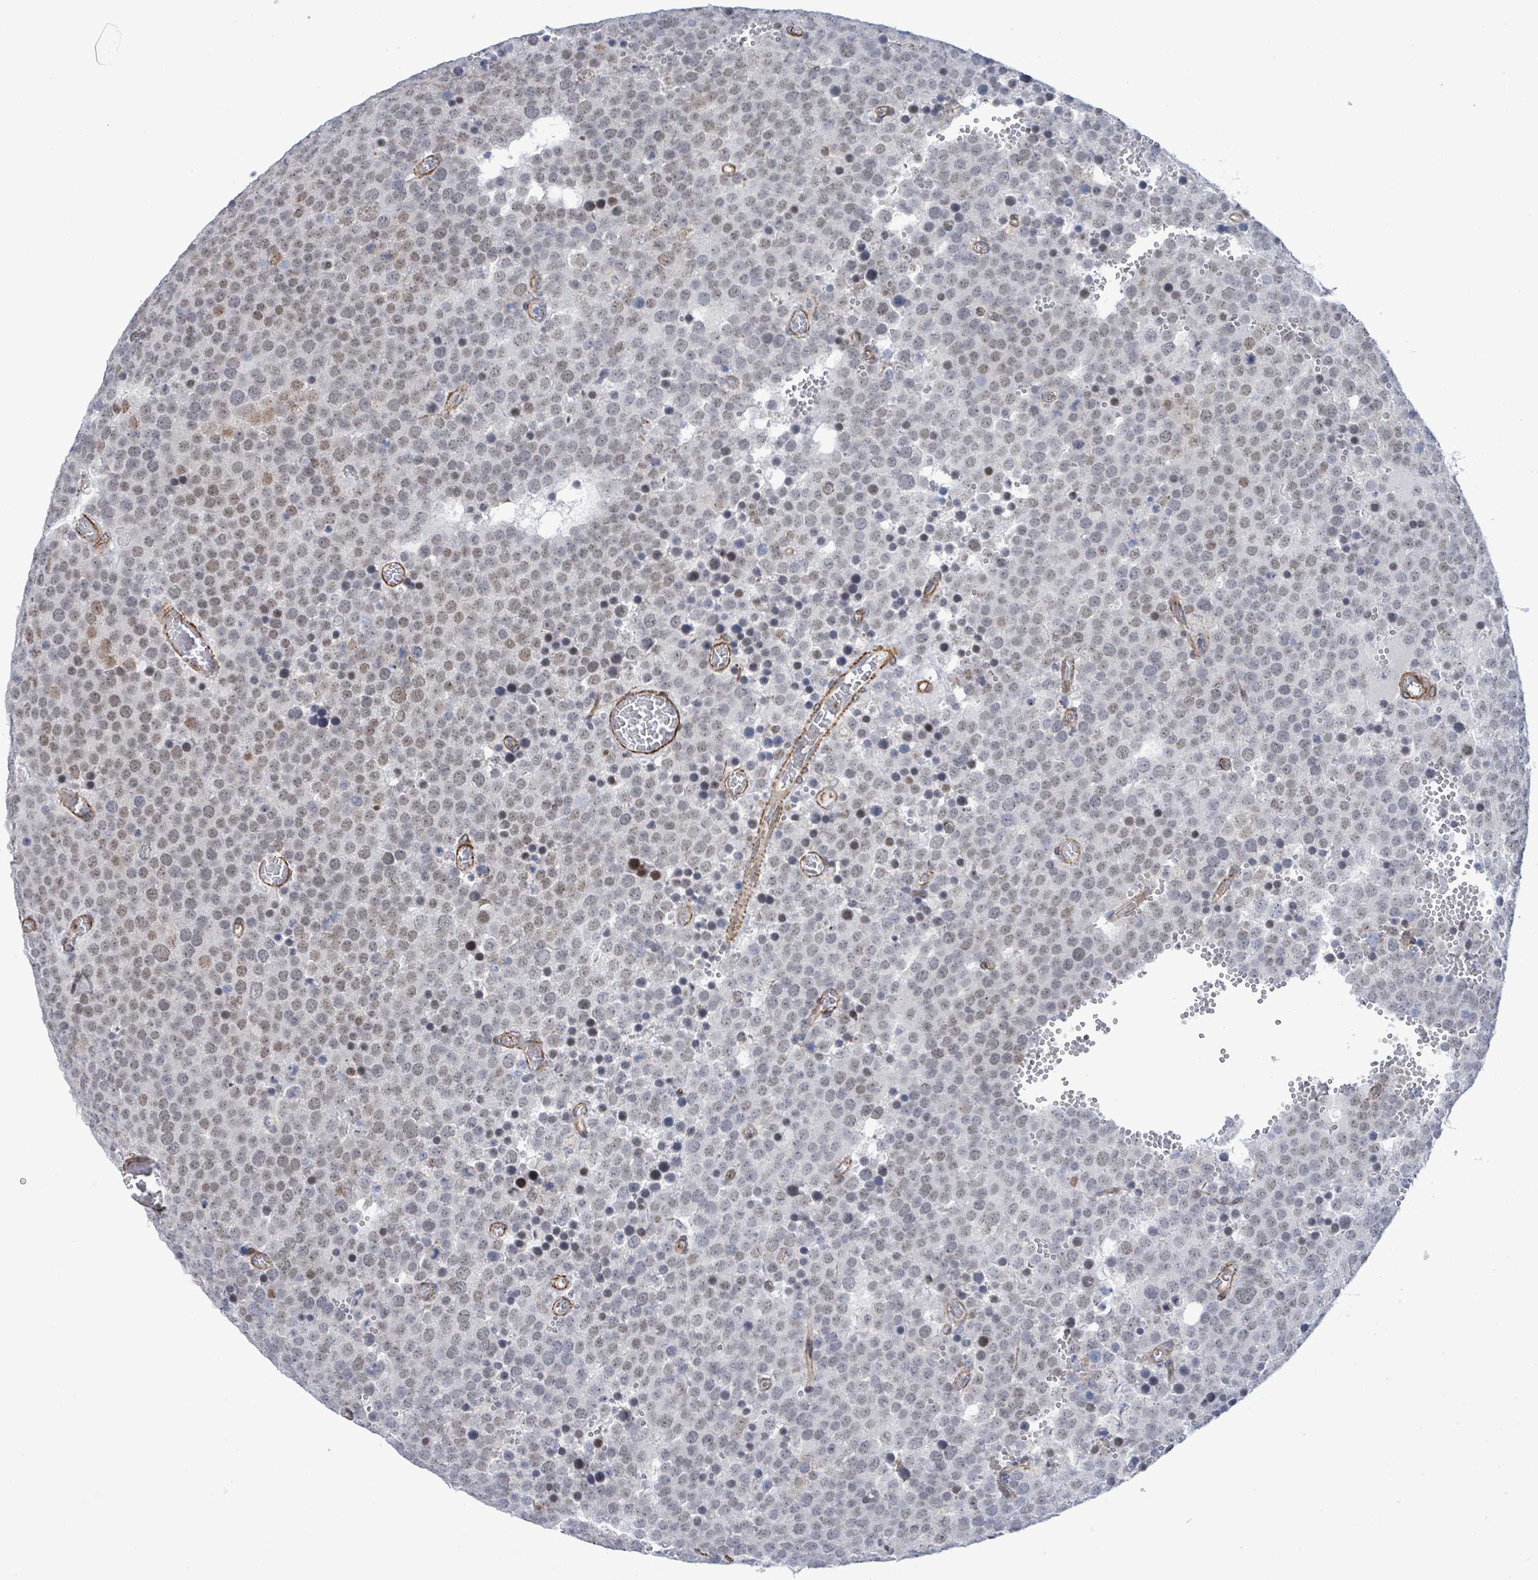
{"staining": {"intensity": "moderate", "quantity": "25%-75%", "location": "nuclear"}, "tissue": "testis cancer", "cell_type": "Tumor cells", "image_type": "cancer", "snomed": [{"axis": "morphology", "description": "Normal tissue, NOS"}, {"axis": "morphology", "description": "Seminoma, NOS"}, {"axis": "topography", "description": "Testis"}], "caption": "Immunohistochemical staining of testis cancer demonstrates medium levels of moderate nuclear protein positivity in approximately 25%-75% of tumor cells.", "gene": "DMRTC1B", "patient": {"sex": "male", "age": 71}}